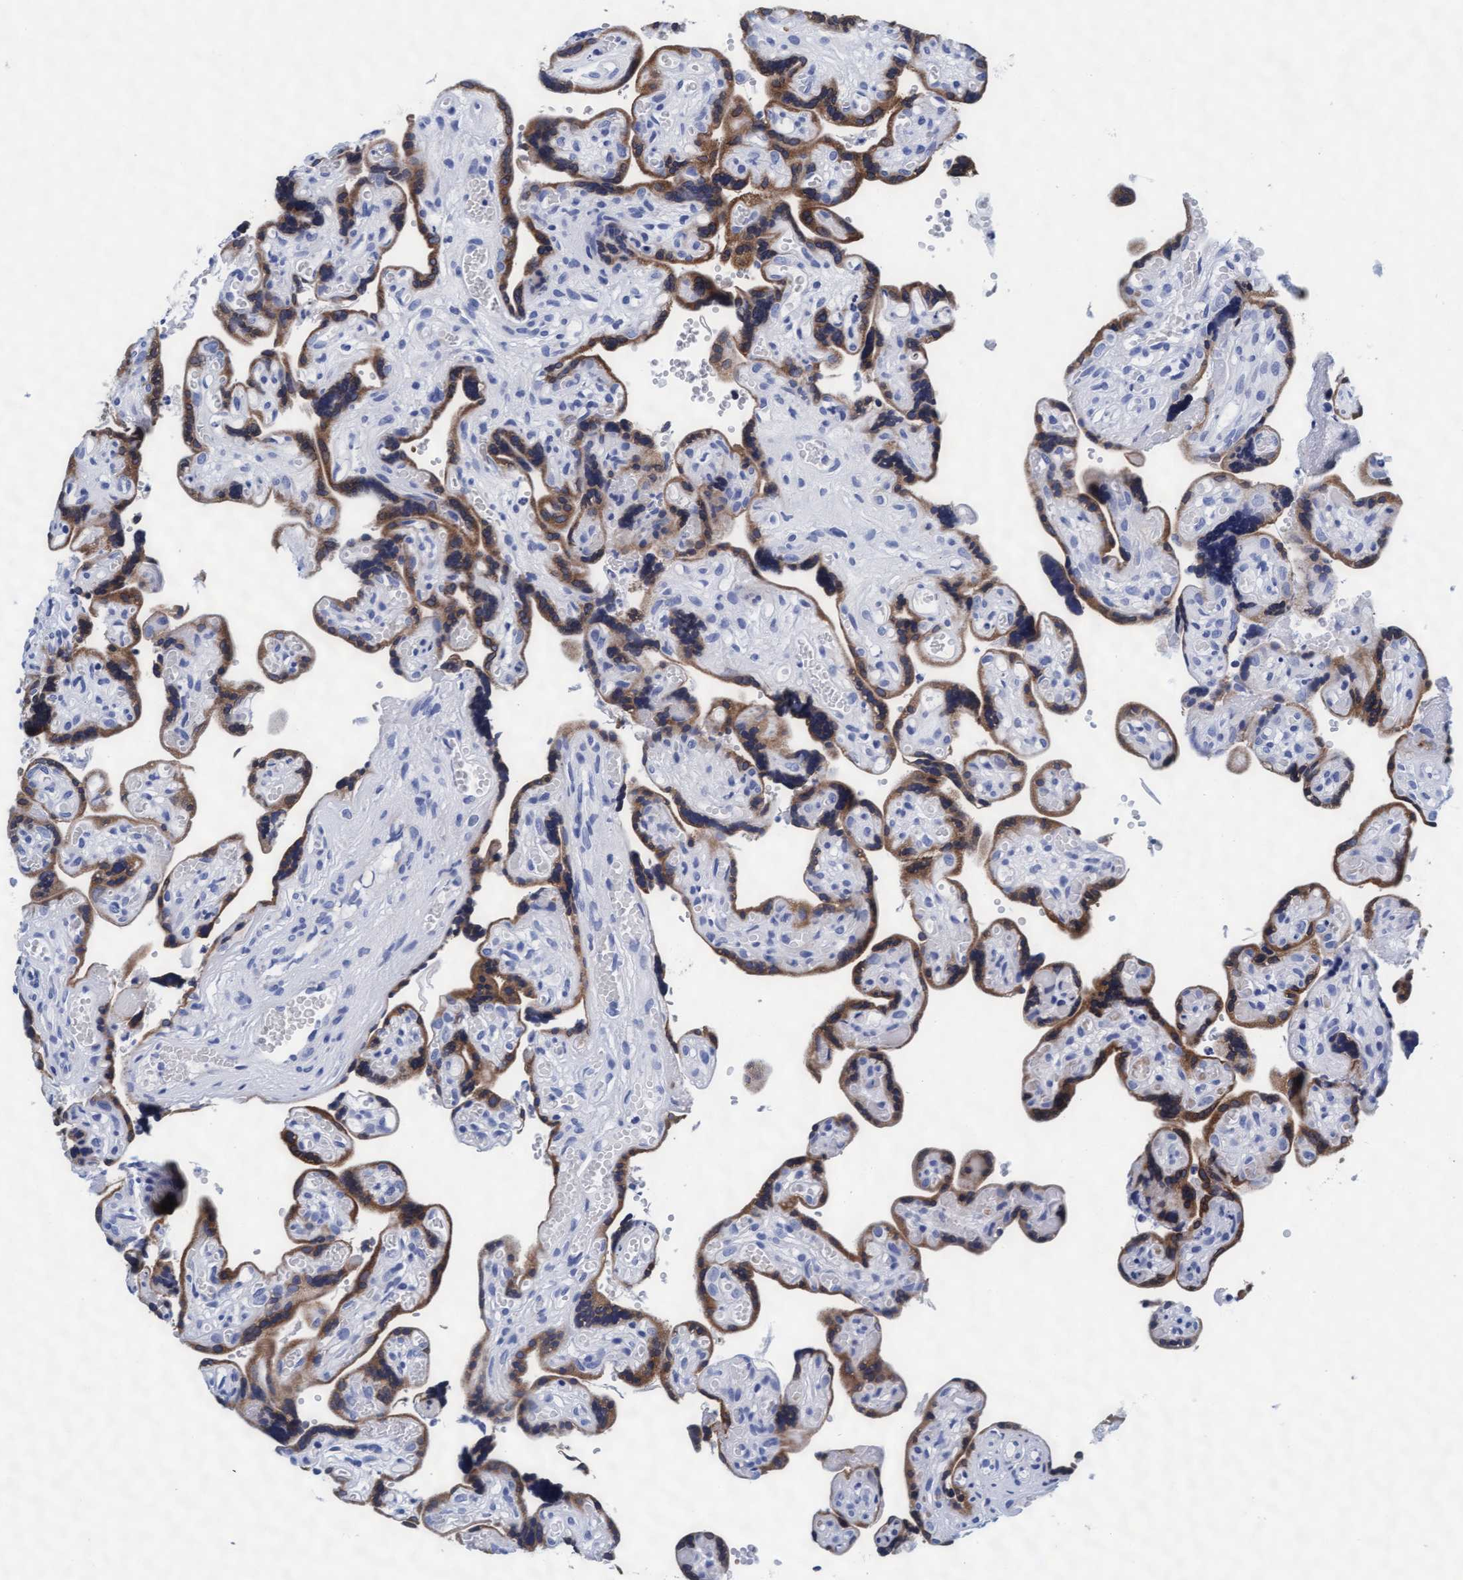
{"staining": {"intensity": "negative", "quantity": "none", "location": "none"}, "tissue": "placenta", "cell_type": "Decidual cells", "image_type": "normal", "snomed": [{"axis": "morphology", "description": "Normal tissue, NOS"}, {"axis": "topography", "description": "Placenta"}], "caption": "Decidual cells are negative for brown protein staining in normal placenta. (DAB (3,3'-diaminobenzidine) immunohistochemistry (IHC) with hematoxylin counter stain).", "gene": "ARSG", "patient": {"sex": "female", "age": 30}}